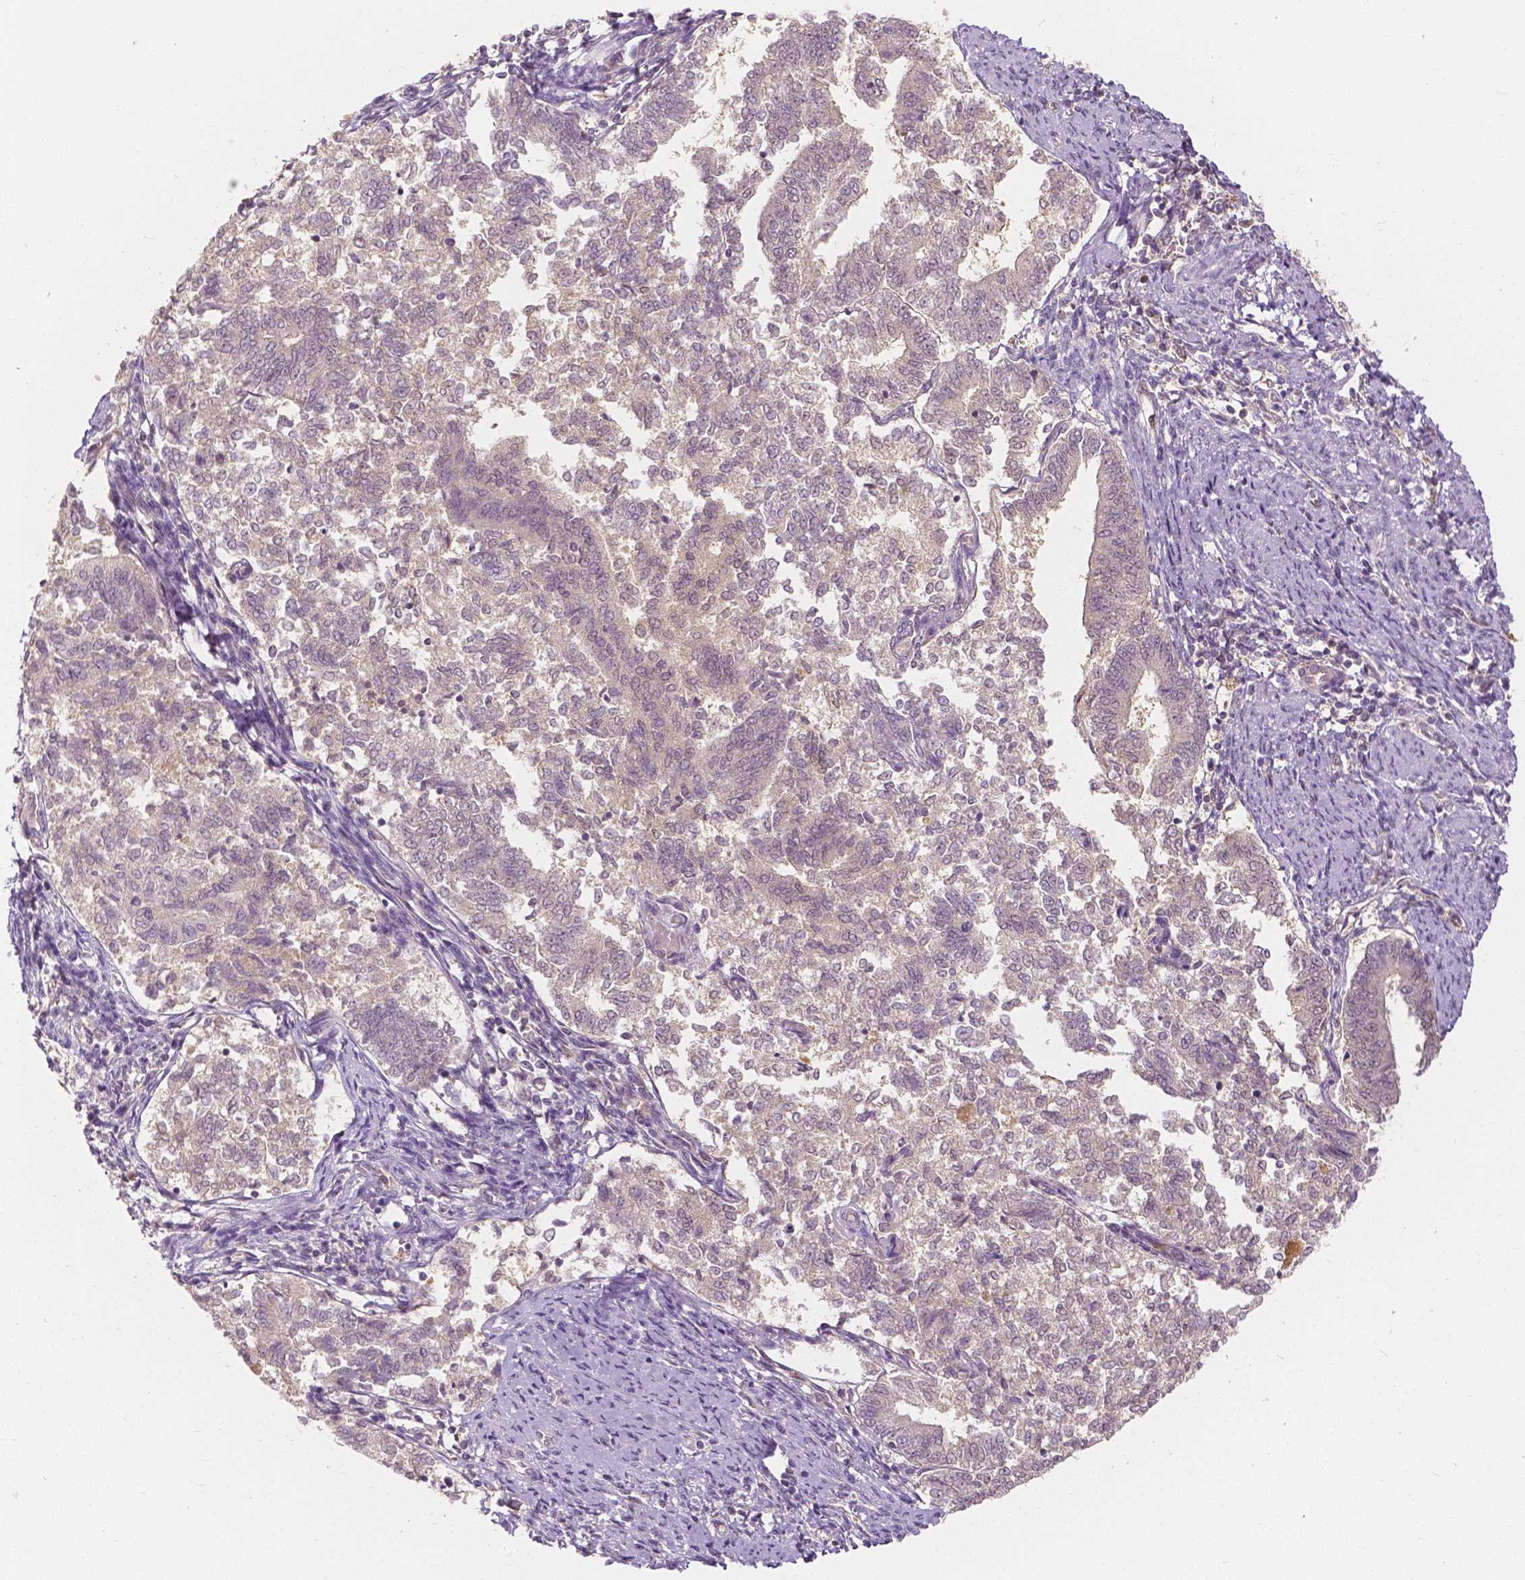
{"staining": {"intensity": "negative", "quantity": "none", "location": "none"}, "tissue": "endometrial cancer", "cell_type": "Tumor cells", "image_type": "cancer", "snomed": [{"axis": "morphology", "description": "Adenocarcinoma, NOS"}, {"axis": "topography", "description": "Endometrium"}], "caption": "The immunohistochemistry photomicrograph has no significant expression in tumor cells of endometrial cancer tissue.", "gene": "NAPRT", "patient": {"sex": "female", "age": 65}}